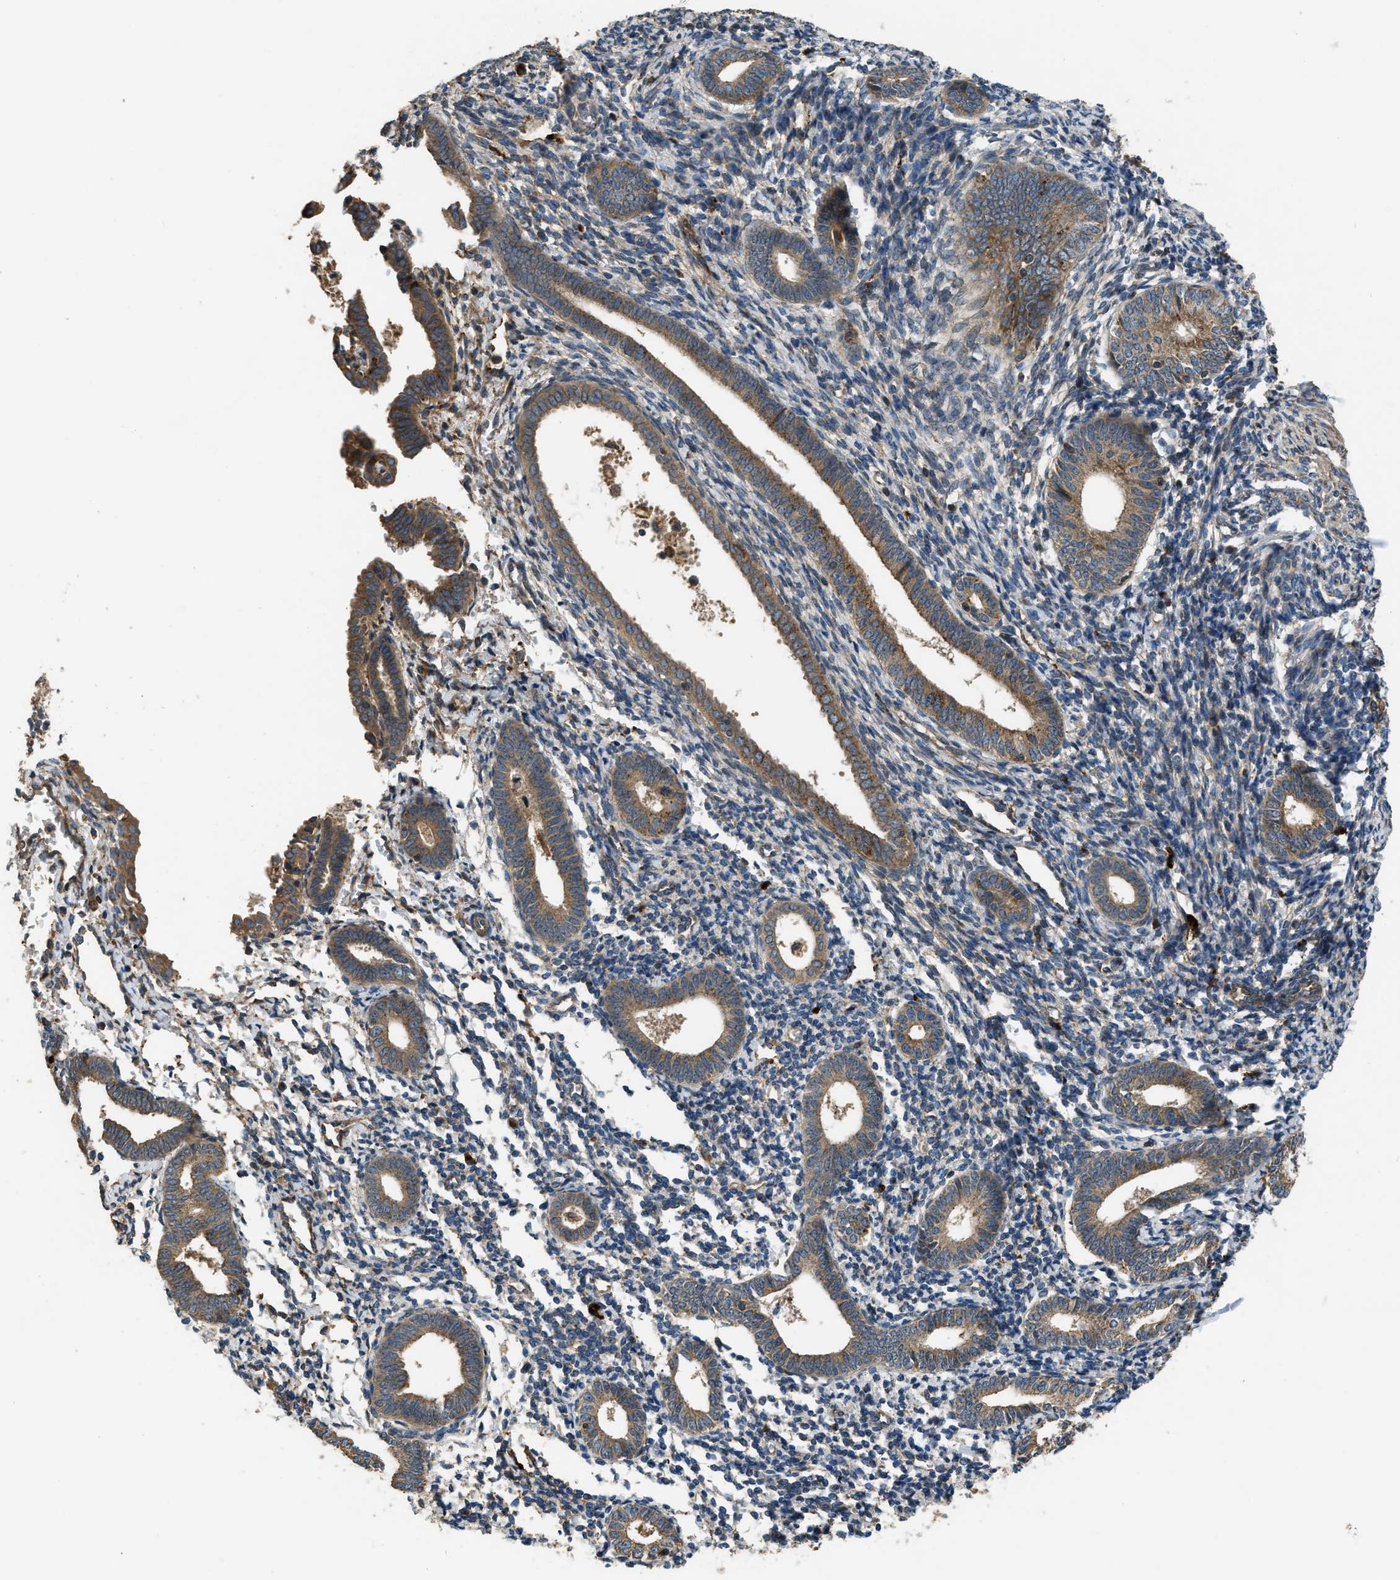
{"staining": {"intensity": "moderate", "quantity": "<25%", "location": "cytoplasmic/membranous"}, "tissue": "endometrium", "cell_type": "Cells in endometrial stroma", "image_type": "normal", "snomed": [{"axis": "morphology", "description": "Normal tissue, NOS"}, {"axis": "morphology", "description": "Adenocarcinoma, NOS"}, {"axis": "topography", "description": "Endometrium"}], "caption": "DAB (3,3'-diaminobenzidine) immunohistochemical staining of normal endometrium reveals moderate cytoplasmic/membranous protein positivity in about <25% of cells in endometrial stroma.", "gene": "GGH", "patient": {"sex": "female", "age": 57}}